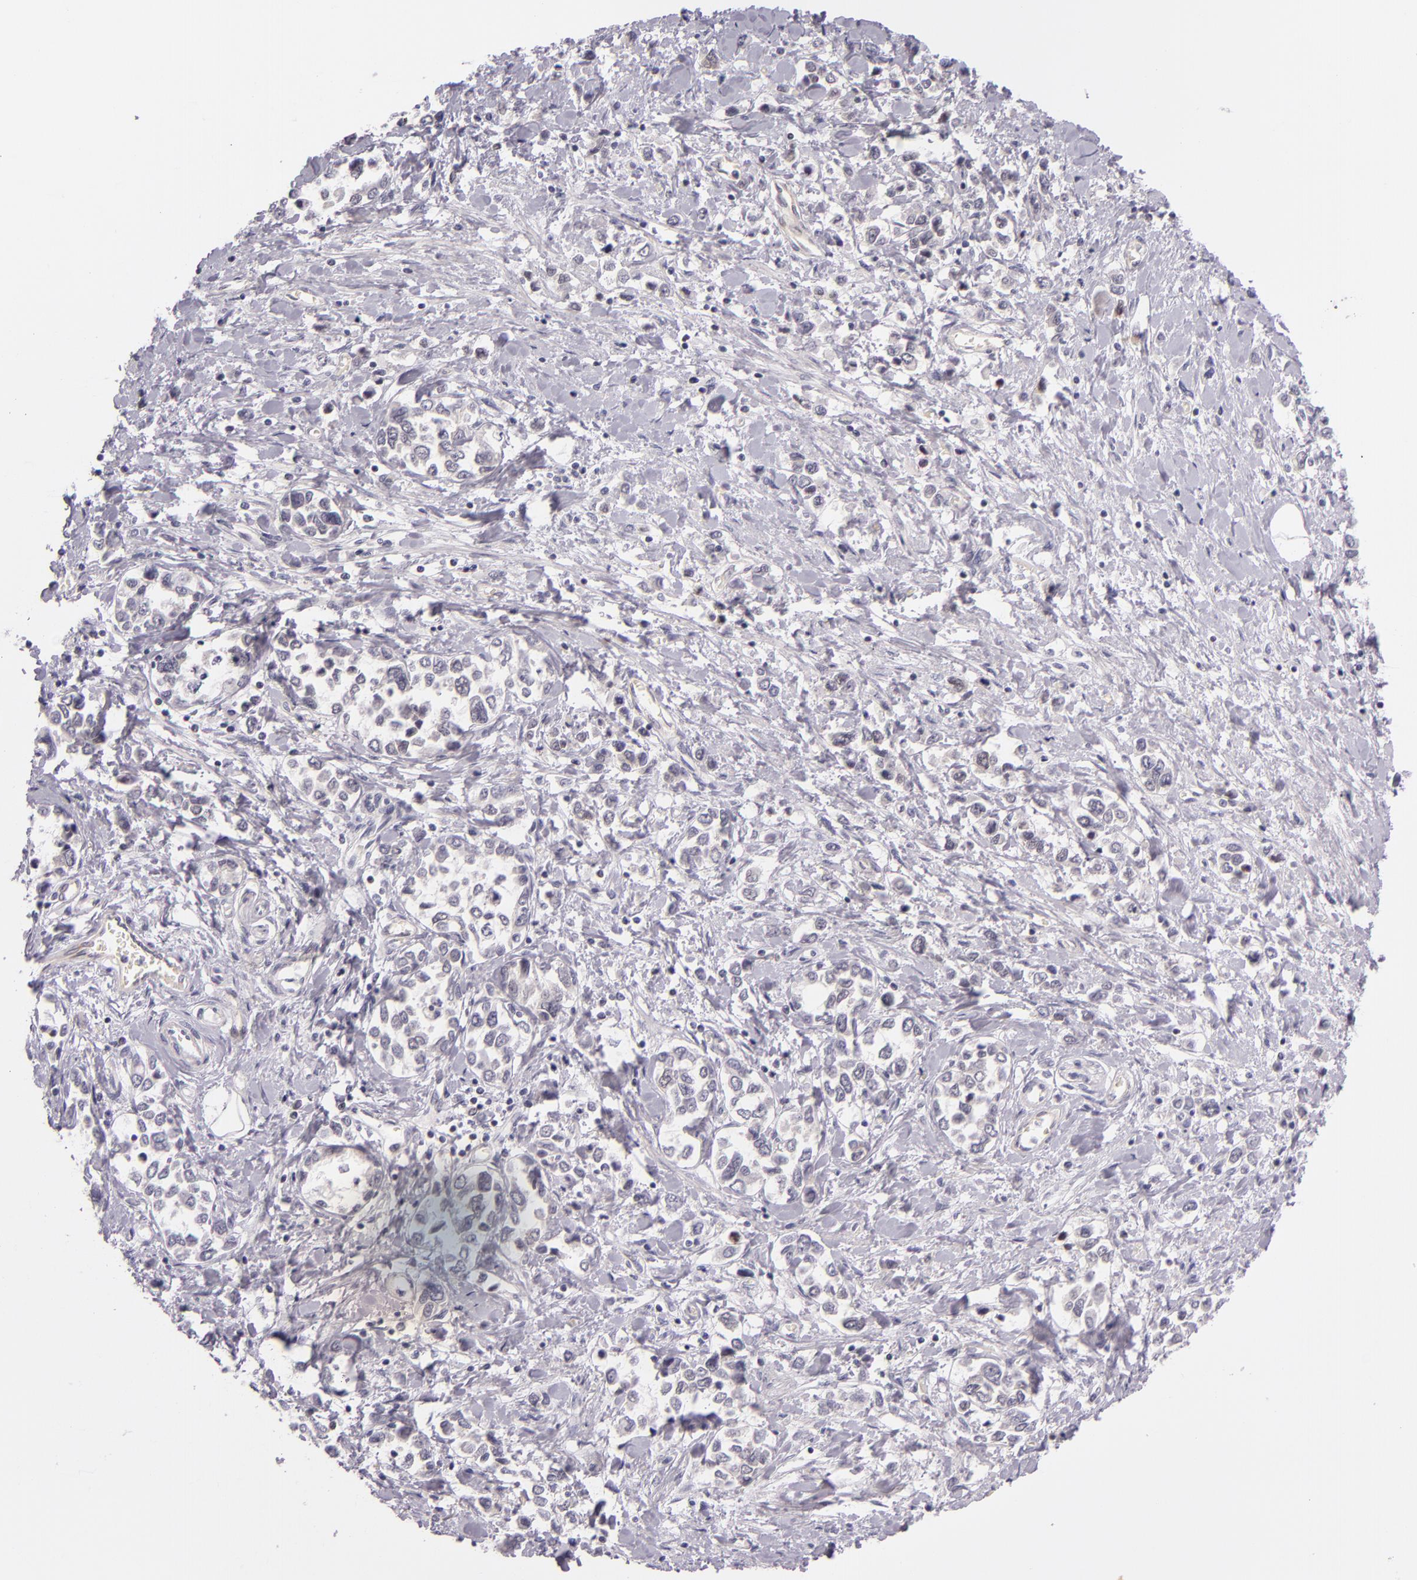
{"staining": {"intensity": "negative", "quantity": "none", "location": "none"}, "tissue": "stomach cancer", "cell_type": "Tumor cells", "image_type": "cancer", "snomed": [{"axis": "morphology", "description": "Adenocarcinoma, NOS"}, {"axis": "topography", "description": "Stomach, upper"}], "caption": "This is a photomicrograph of IHC staining of adenocarcinoma (stomach), which shows no staining in tumor cells.", "gene": "BCL3", "patient": {"sex": "male", "age": 76}}